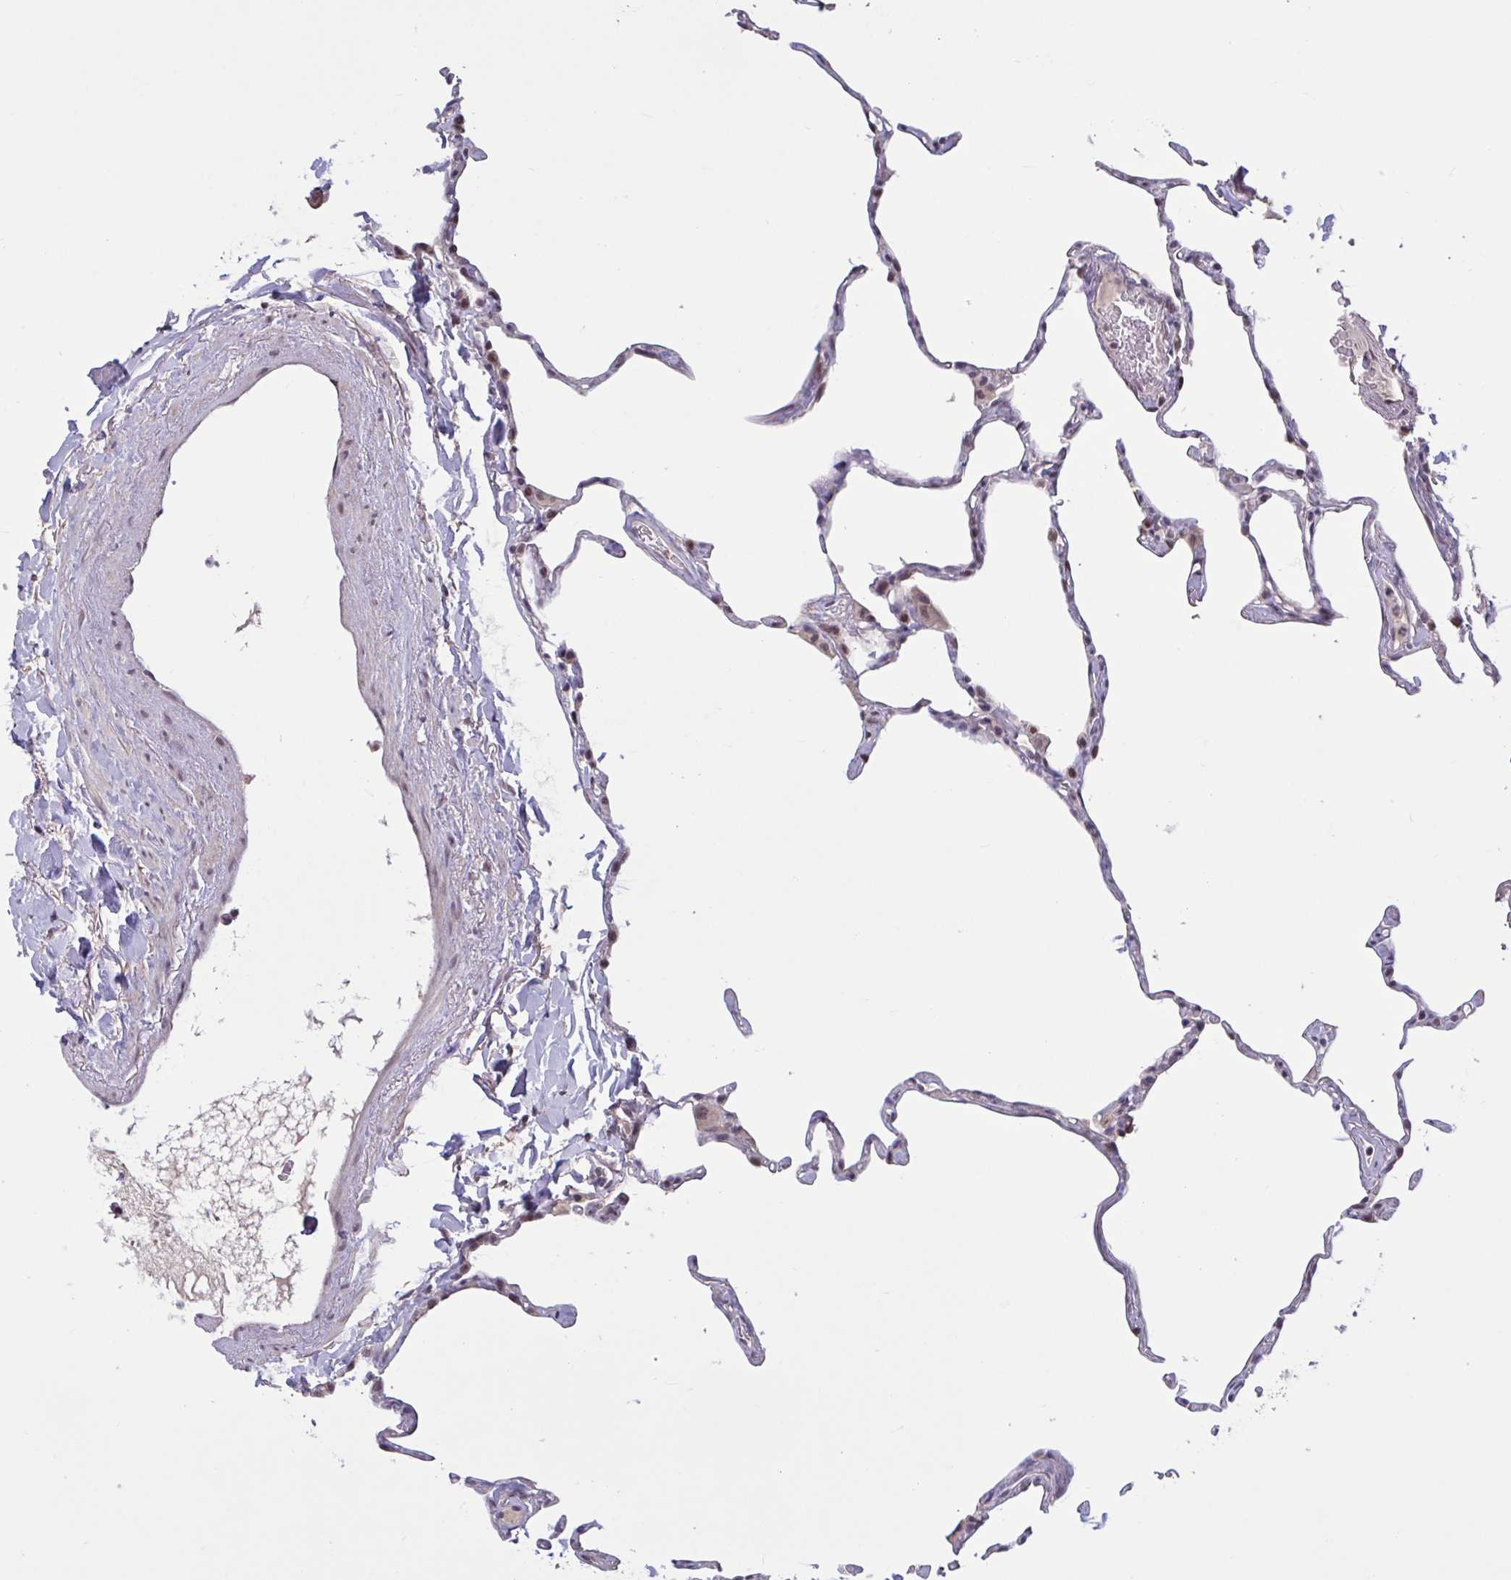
{"staining": {"intensity": "moderate", "quantity": "<25%", "location": "nuclear"}, "tissue": "lung", "cell_type": "Alveolar cells", "image_type": "normal", "snomed": [{"axis": "morphology", "description": "Normal tissue, NOS"}, {"axis": "topography", "description": "Lung"}], "caption": "Lung stained with DAB immunohistochemistry (IHC) reveals low levels of moderate nuclear positivity in about <25% of alveolar cells.", "gene": "ZNF414", "patient": {"sex": "male", "age": 65}}